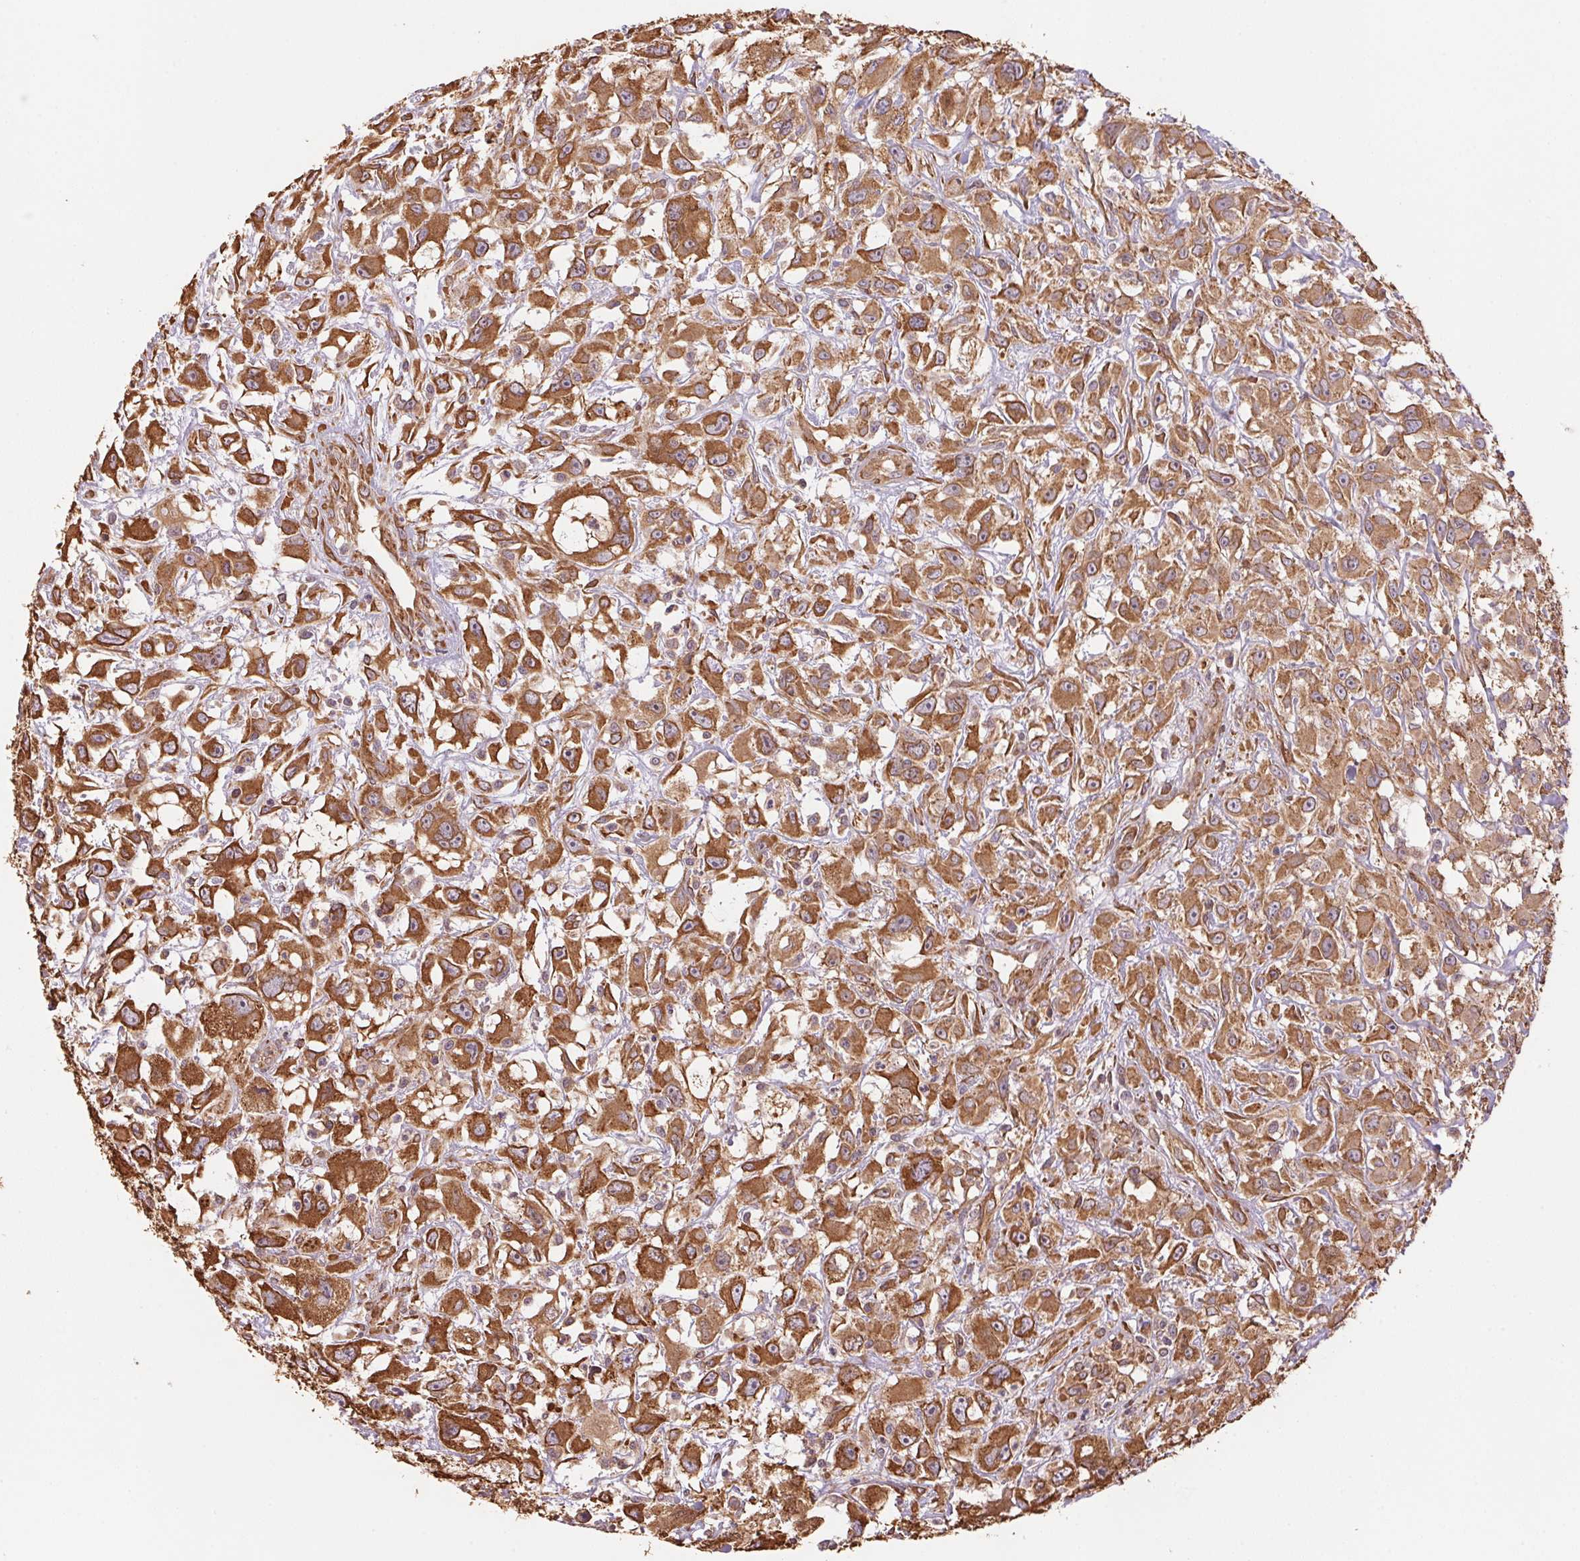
{"staining": {"intensity": "strong", "quantity": ">75%", "location": "cytoplasmic/membranous"}, "tissue": "head and neck cancer", "cell_type": "Tumor cells", "image_type": "cancer", "snomed": [{"axis": "morphology", "description": "Squamous cell carcinoma, NOS"}, {"axis": "morphology", "description": "Squamous cell carcinoma, metastatic, NOS"}, {"axis": "topography", "description": "Oral tissue"}, {"axis": "topography", "description": "Head-Neck"}], "caption": "A high-resolution histopathology image shows immunohistochemistry (IHC) staining of head and neck cancer (squamous cell carcinoma), which displays strong cytoplasmic/membranous staining in approximately >75% of tumor cells.", "gene": "C6orf163", "patient": {"sex": "female", "age": 85}}